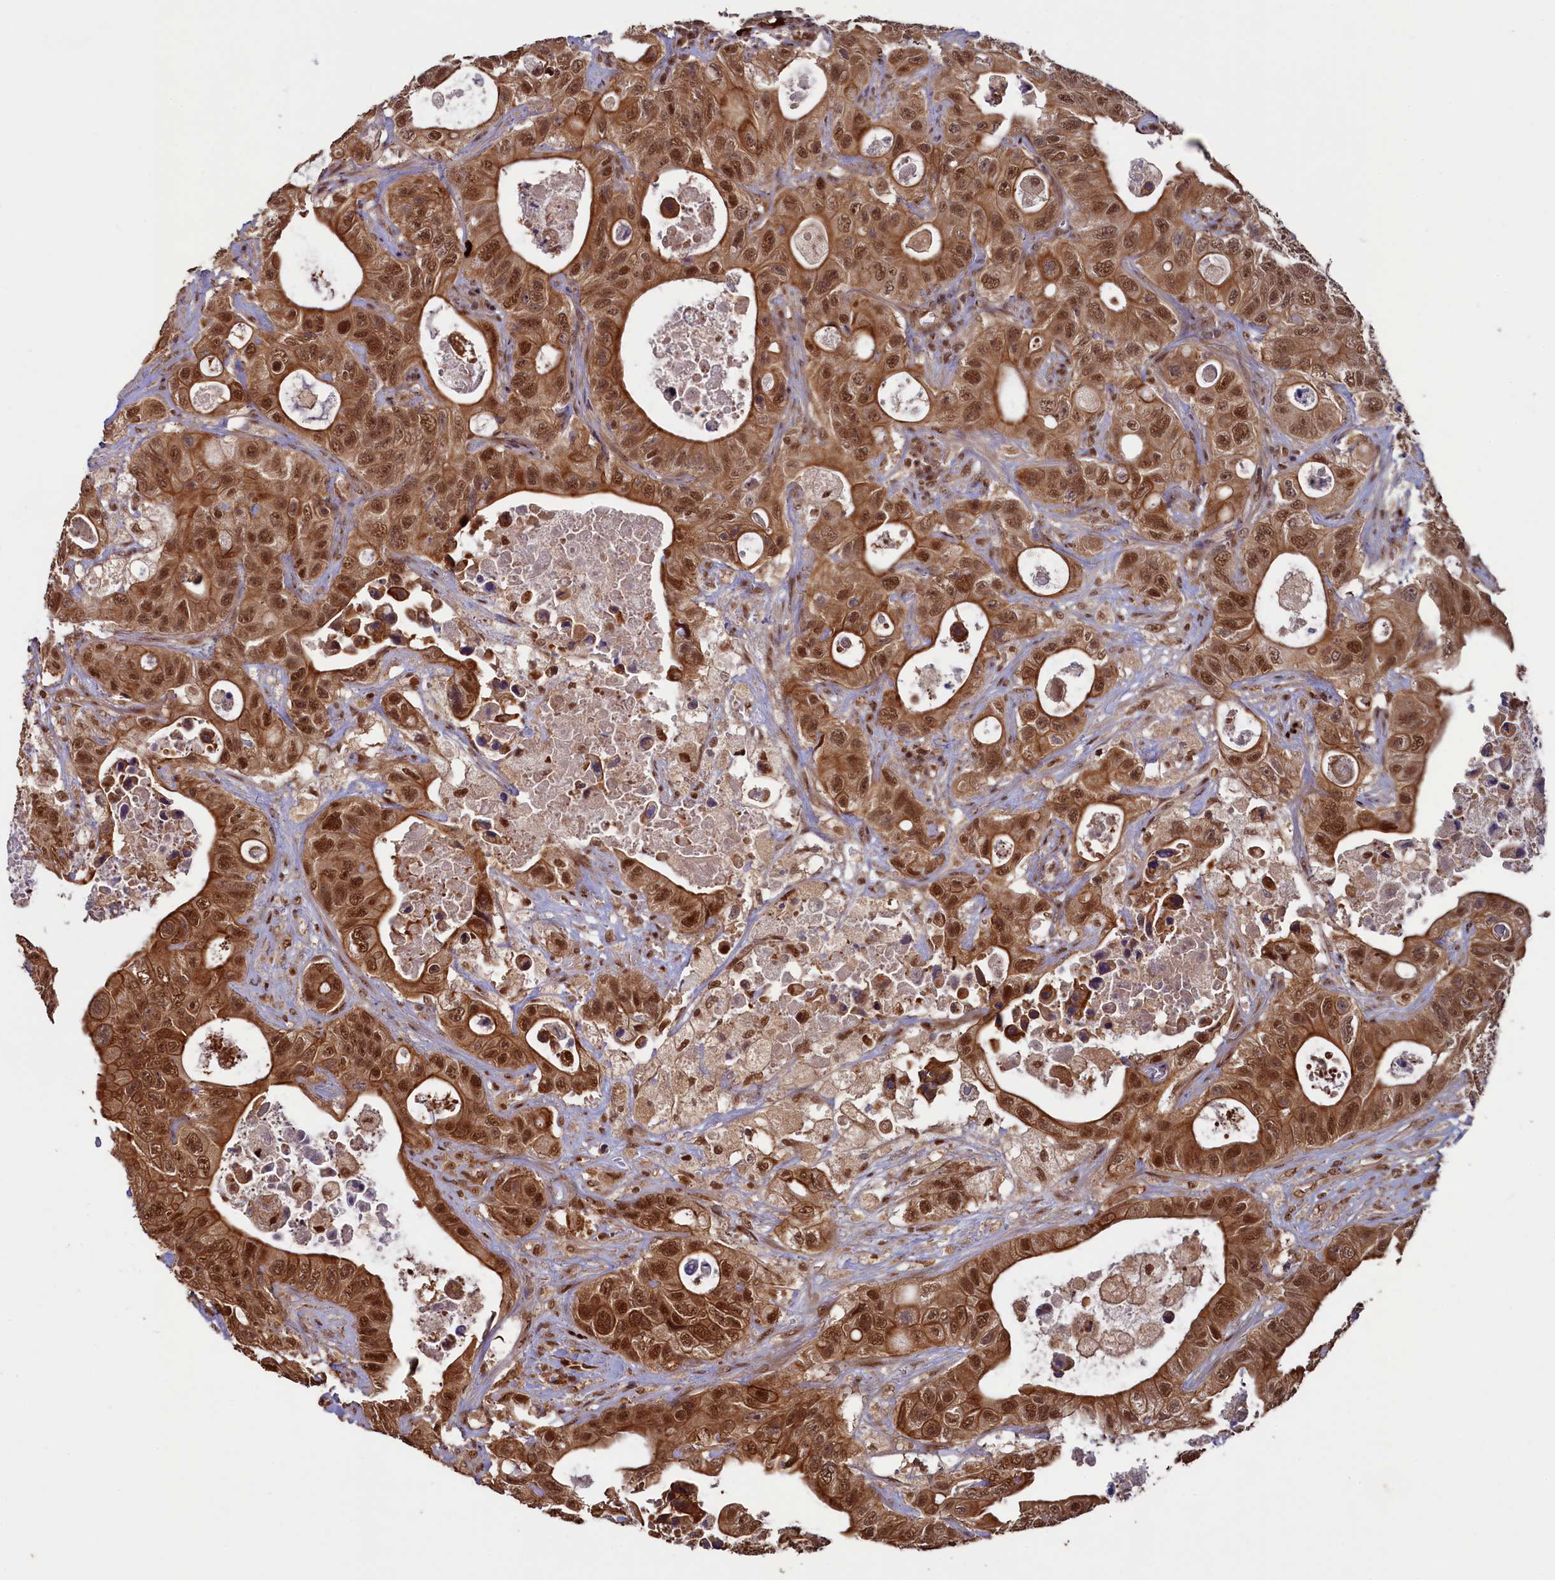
{"staining": {"intensity": "strong", "quantity": ">75%", "location": "cytoplasmic/membranous,nuclear"}, "tissue": "colorectal cancer", "cell_type": "Tumor cells", "image_type": "cancer", "snomed": [{"axis": "morphology", "description": "Adenocarcinoma, NOS"}, {"axis": "topography", "description": "Colon"}], "caption": "Colorectal cancer tissue demonstrates strong cytoplasmic/membranous and nuclear staining in about >75% of tumor cells", "gene": "NAE1", "patient": {"sex": "female", "age": 46}}